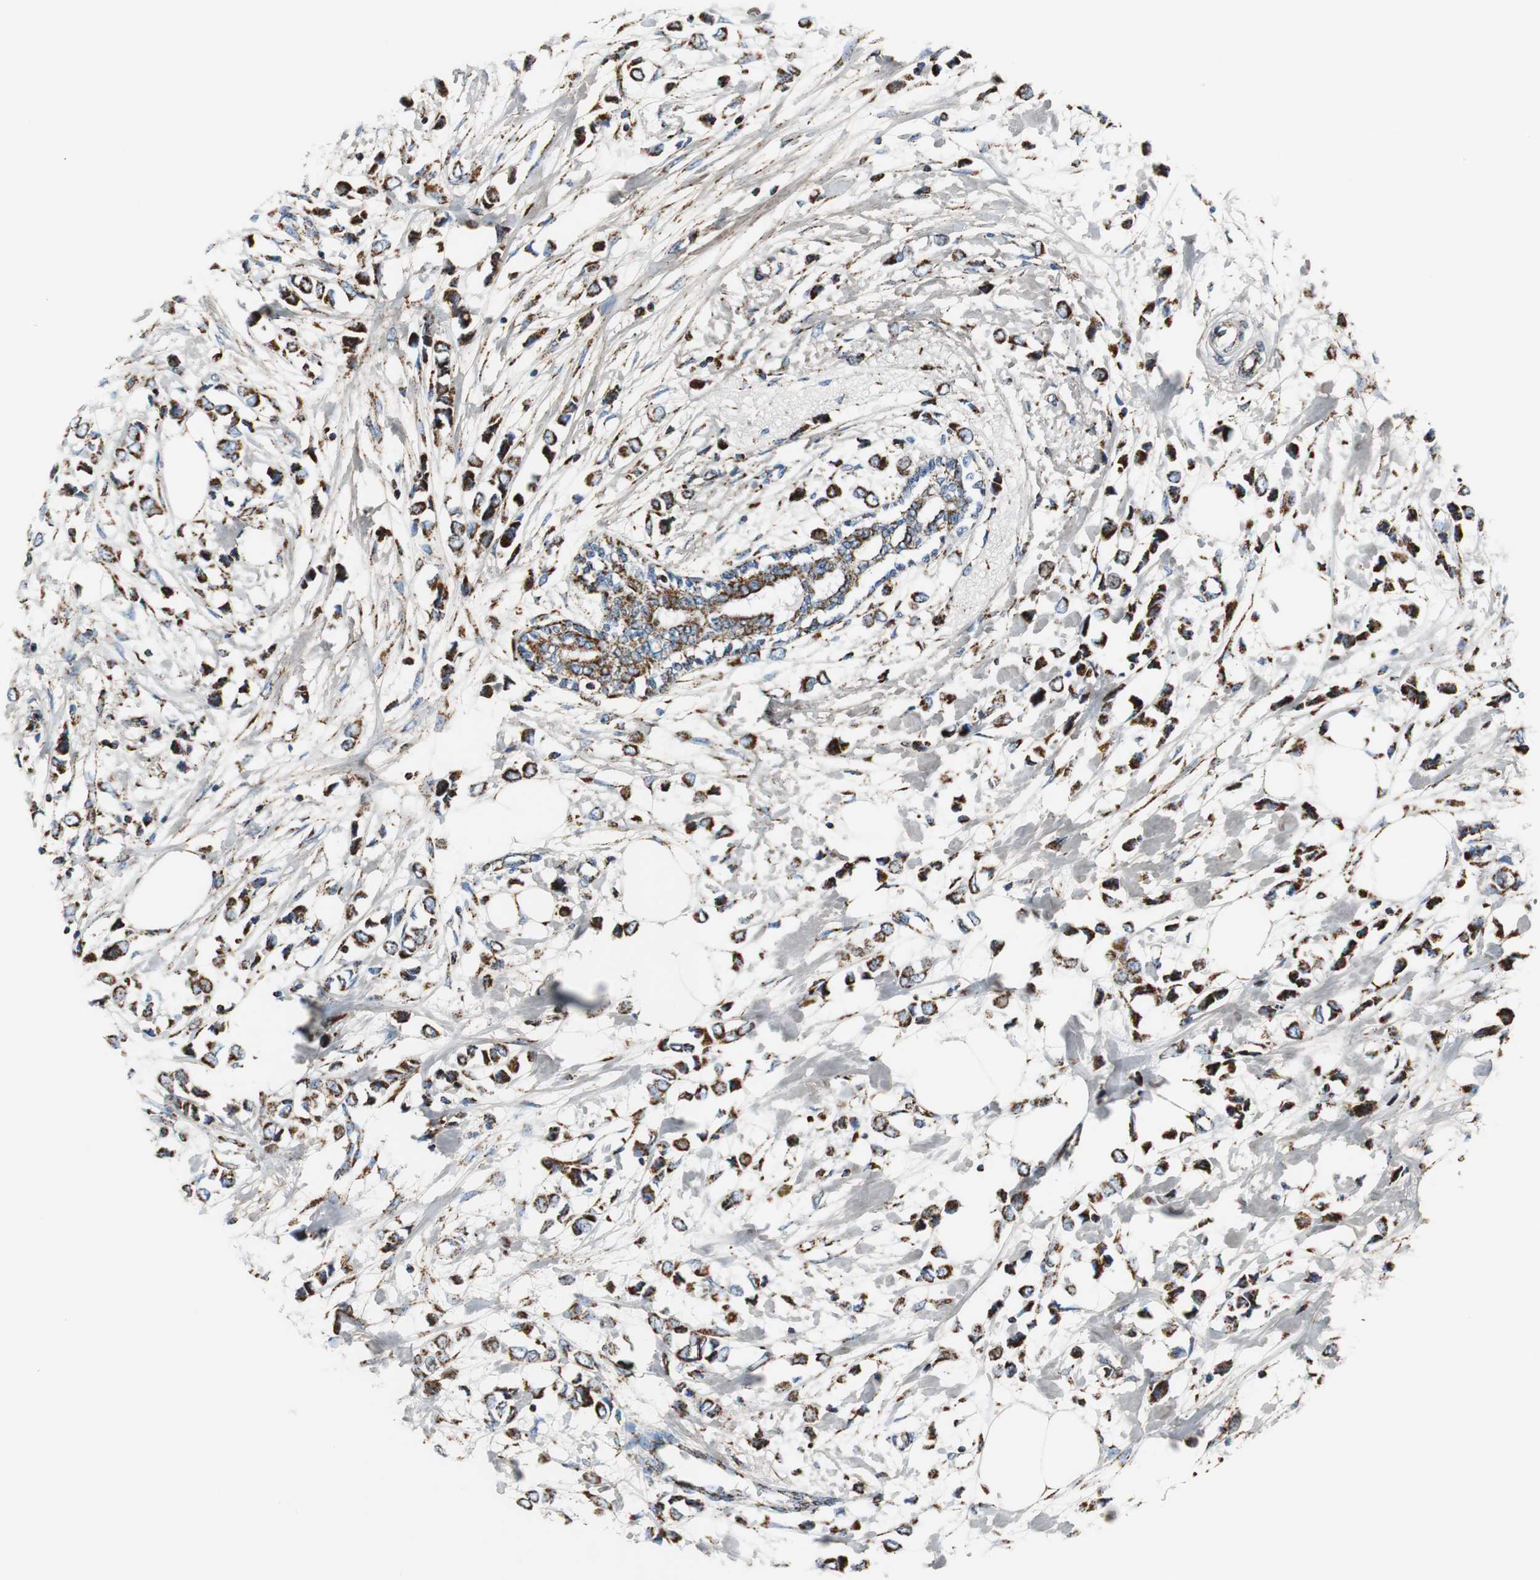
{"staining": {"intensity": "strong", "quantity": ">75%", "location": "cytoplasmic/membranous"}, "tissue": "breast cancer", "cell_type": "Tumor cells", "image_type": "cancer", "snomed": [{"axis": "morphology", "description": "Lobular carcinoma"}, {"axis": "topography", "description": "Breast"}], "caption": "A photomicrograph of breast cancer (lobular carcinoma) stained for a protein reveals strong cytoplasmic/membranous brown staining in tumor cells.", "gene": "C1QTNF7", "patient": {"sex": "female", "age": 51}}